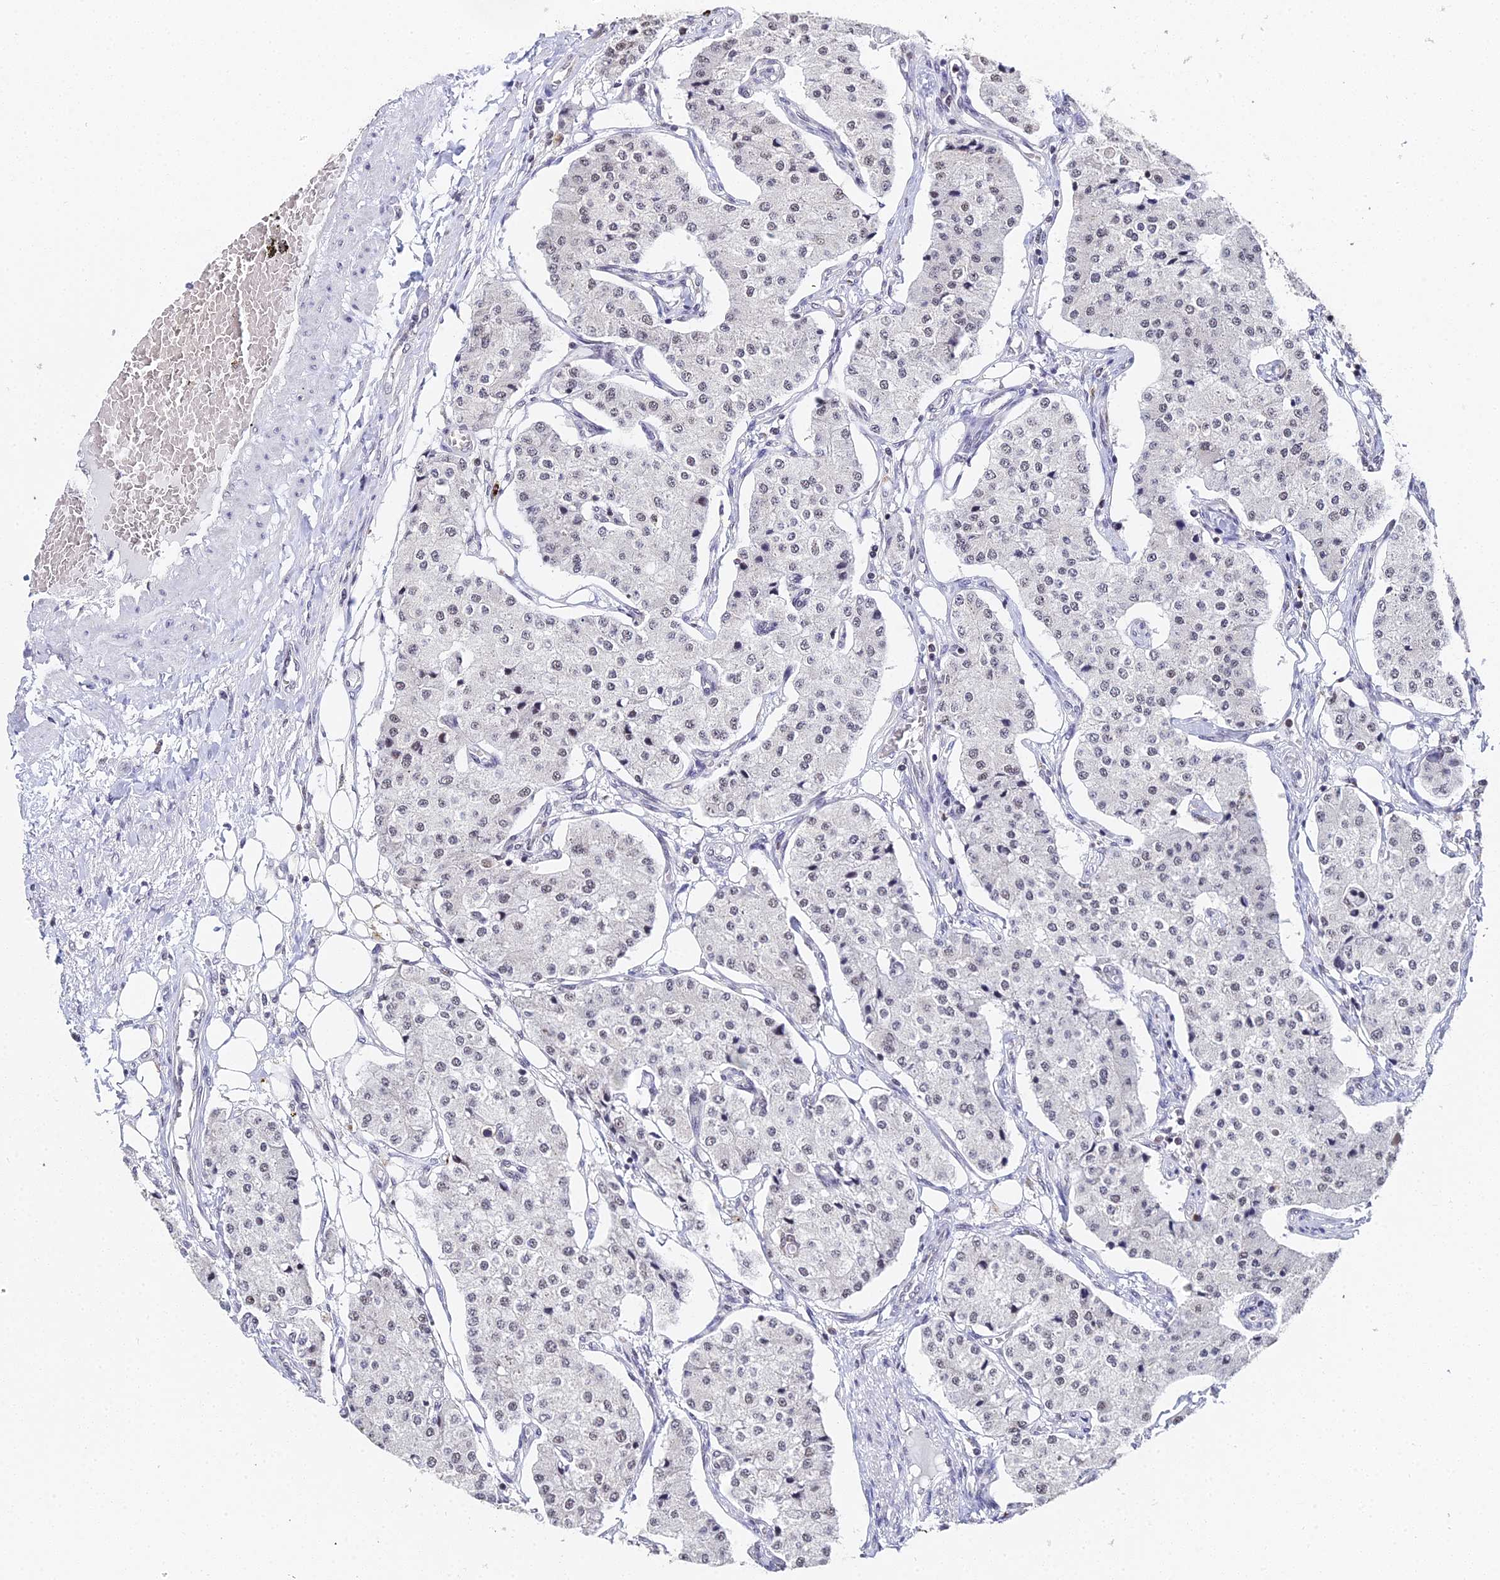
{"staining": {"intensity": "weak", "quantity": "<25%", "location": "nuclear"}, "tissue": "carcinoid", "cell_type": "Tumor cells", "image_type": "cancer", "snomed": [{"axis": "morphology", "description": "Carcinoid, malignant, NOS"}, {"axis": "topography", "description": "Colon"}], "caption": "High power microscopy micrograph of an IHC micrograph of carcinoid, revealing no significant expression in tumor cells. (DAB IHC visualized using brightfield microscopy, high magnification).", "gene": "MAGOHB", "patient": {"sex": "female", "age": 52}}